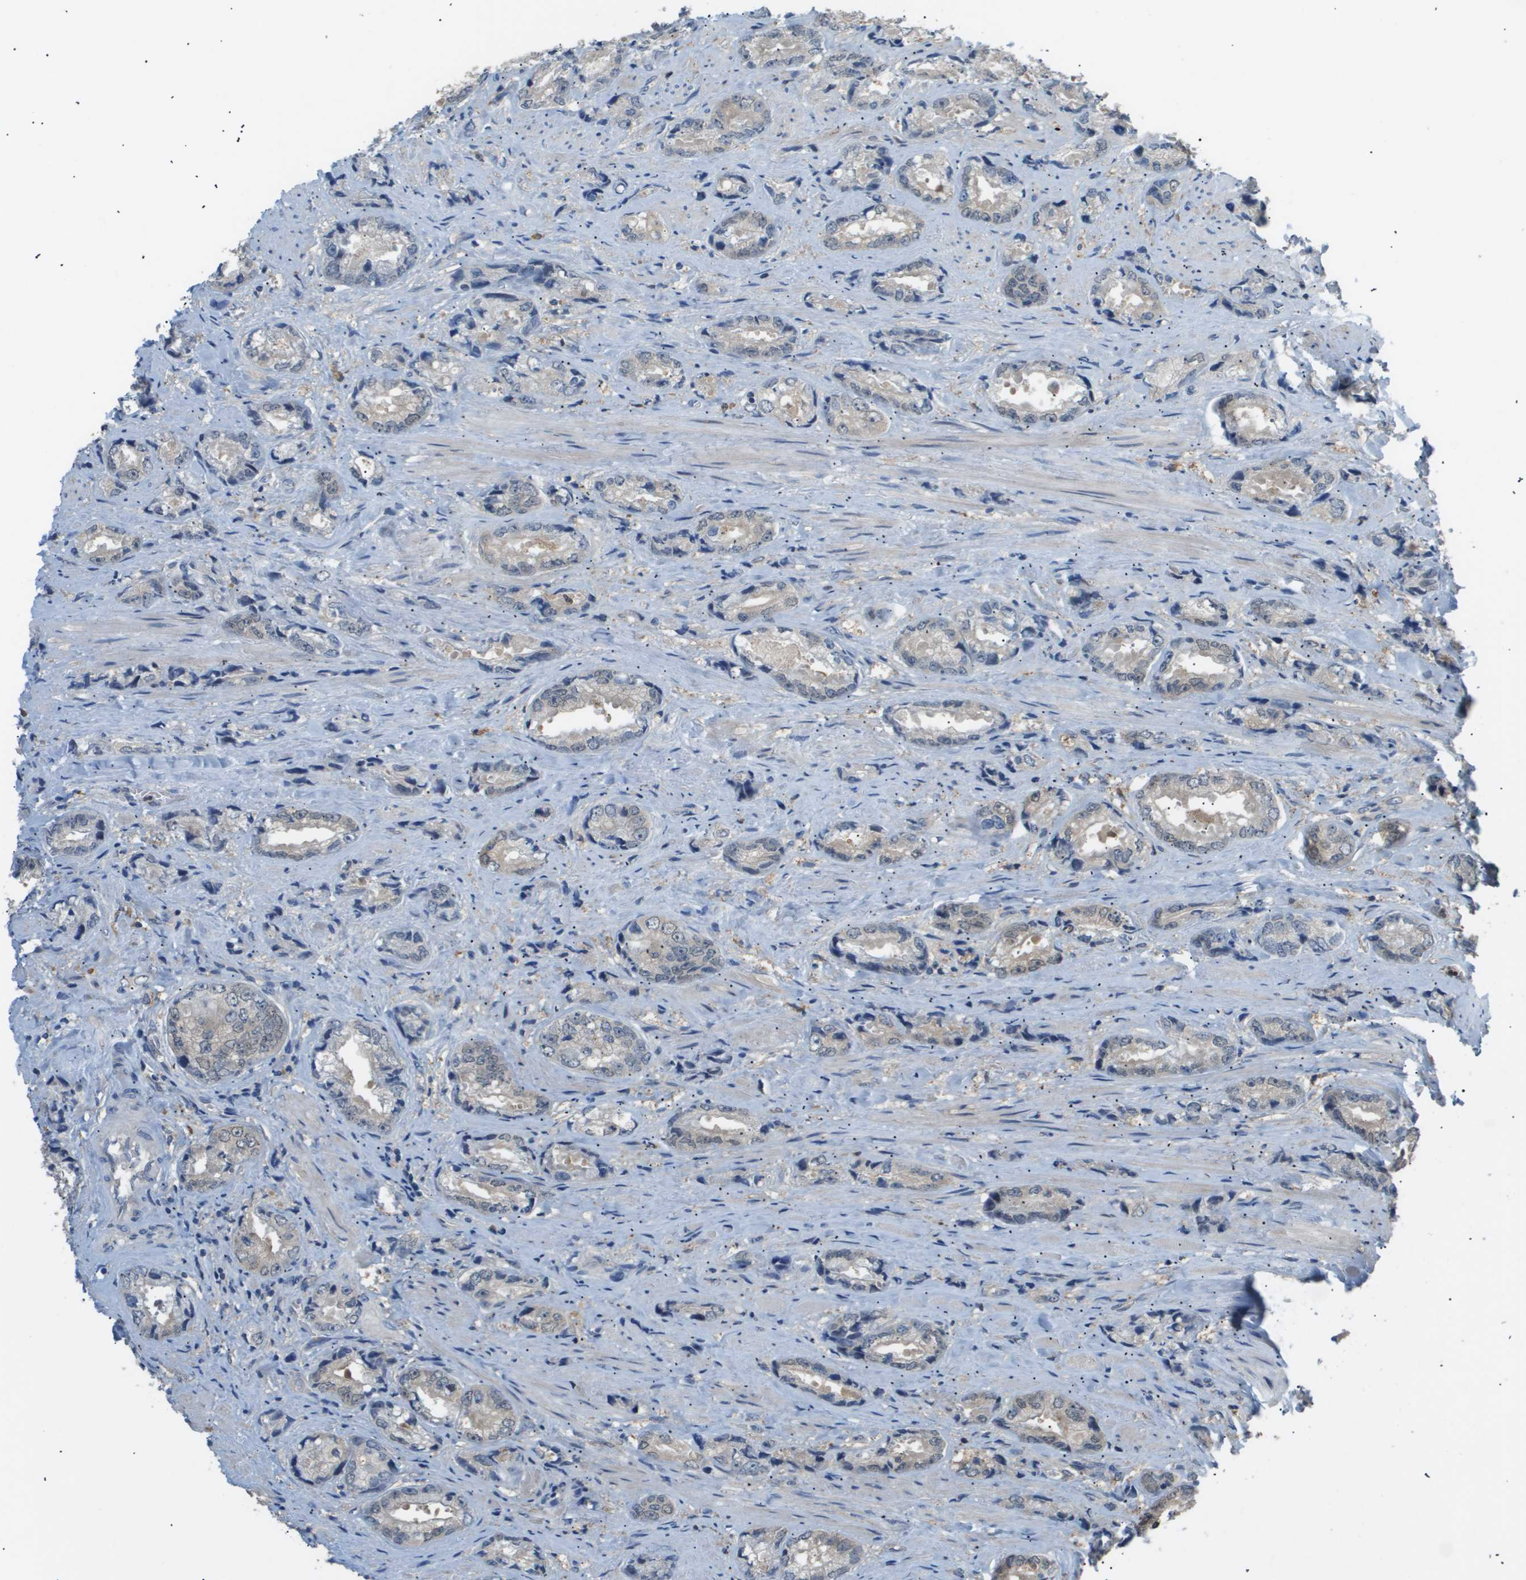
{"staining": {"intensity": "negative", "quantity": "none", "location": "none"}, "tissue": "prostate cancer", "cell_type": "Tumor cells", "image_type": "cancer", "snomed": [{"axis": "morphology", "description": "Adenocarcinoma, High grade"}, {"axis": "topography", "description": "Prostate"}], "caption": "Human prostate adenocarcinoma (high-grade) stained for a protein using IHC reveals no positivity in tumor cells.", "gene": "AKR1A1", "patient": {"sex": "male", "age": 61}}